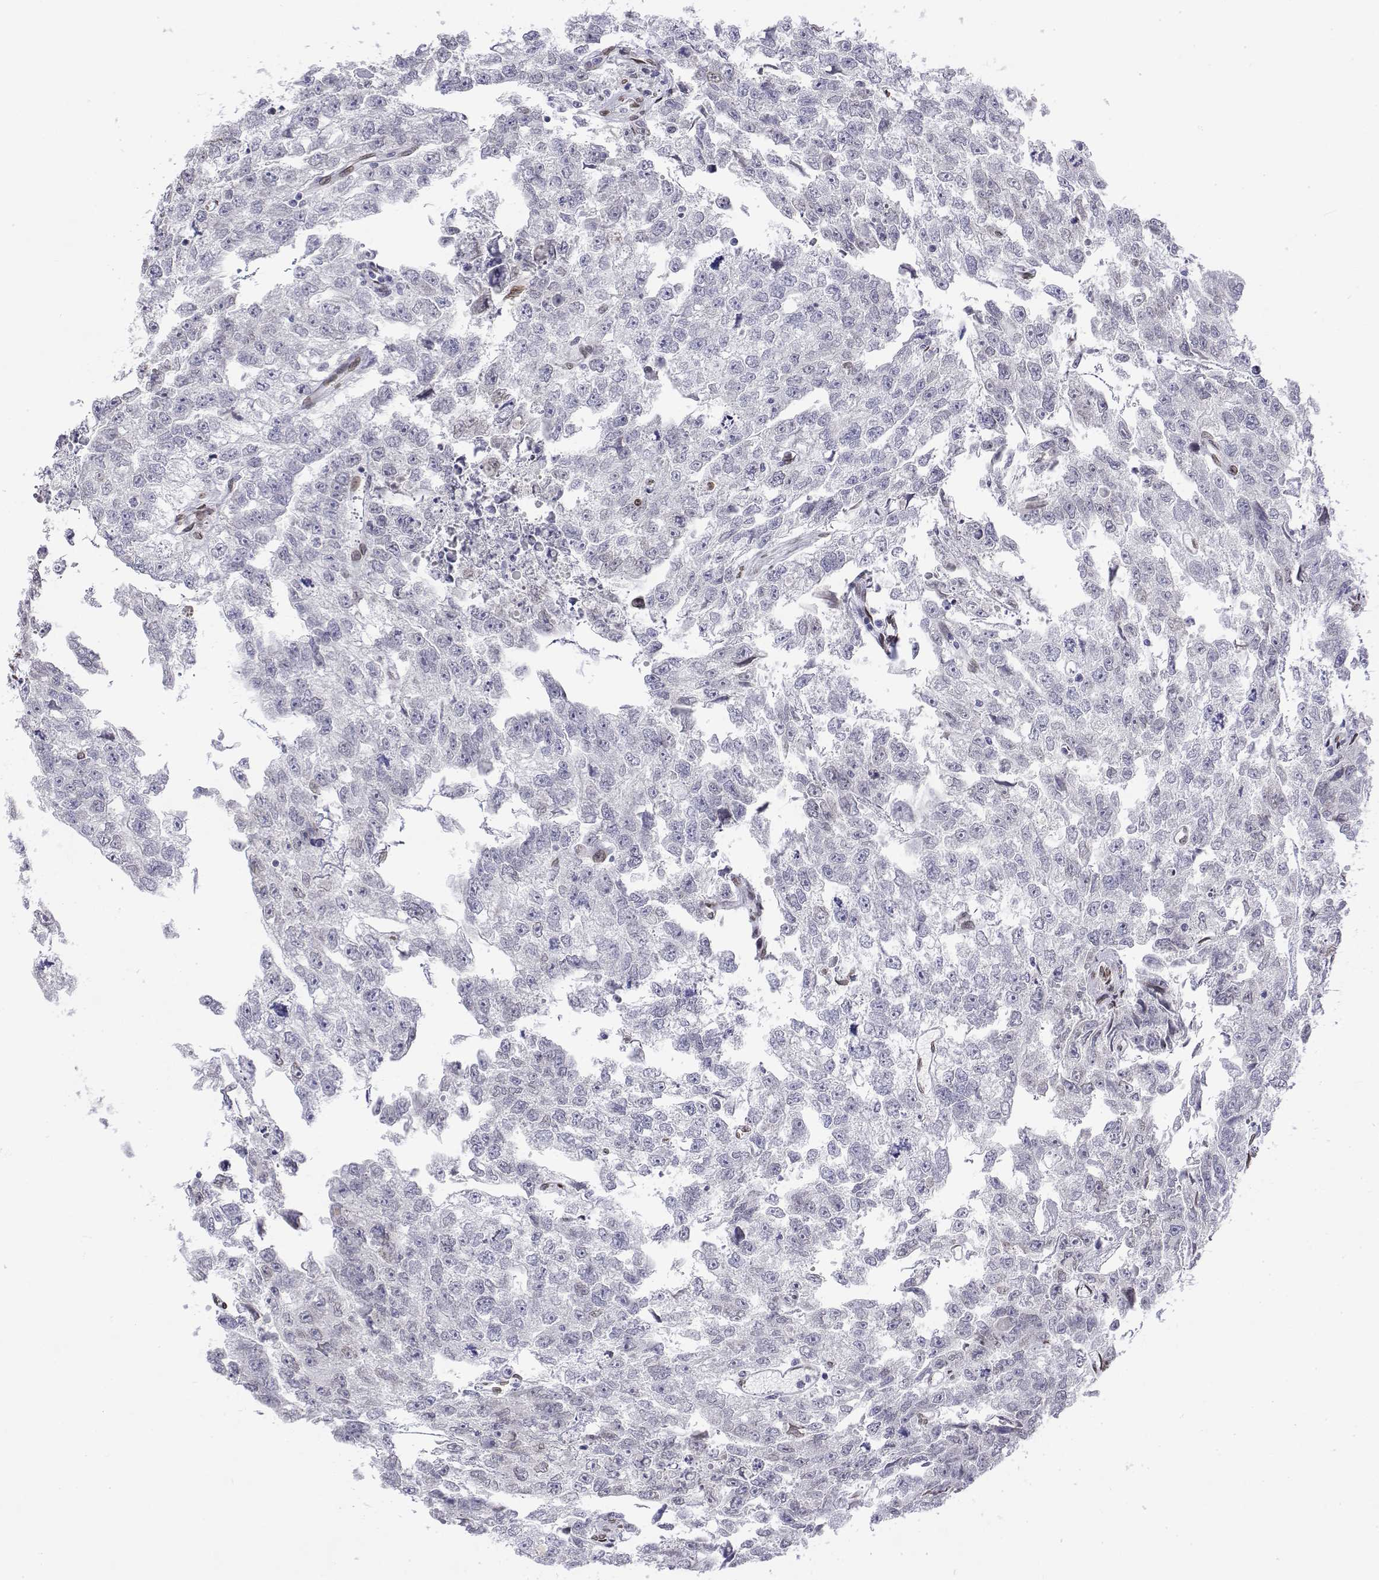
{"staining": {"intensity": "negative", "quantity": "none", "location": "none"}, "tissue": "testis cancer", "cell_type": "Tumor cells", "image_type": "cancer", "snomed": [{"axis": "morphology", "description": "Carcinoma, Embryonal, NOS"}, {"axis": "morphology", "description": "Teratoma, malignant, NOS"}, {"axis": "topography", "description": "Testis"}], "caption": "Tumor cells show no significant expression in testis malignant teratoma. The staining was performed using DAB to visualize the protein expression in brown, while the nuclei were stained in blue with hematoxylin (Magnification: 20x).", "gene": "ZNF532", "patient": {"sex": "male", "age": 44}}